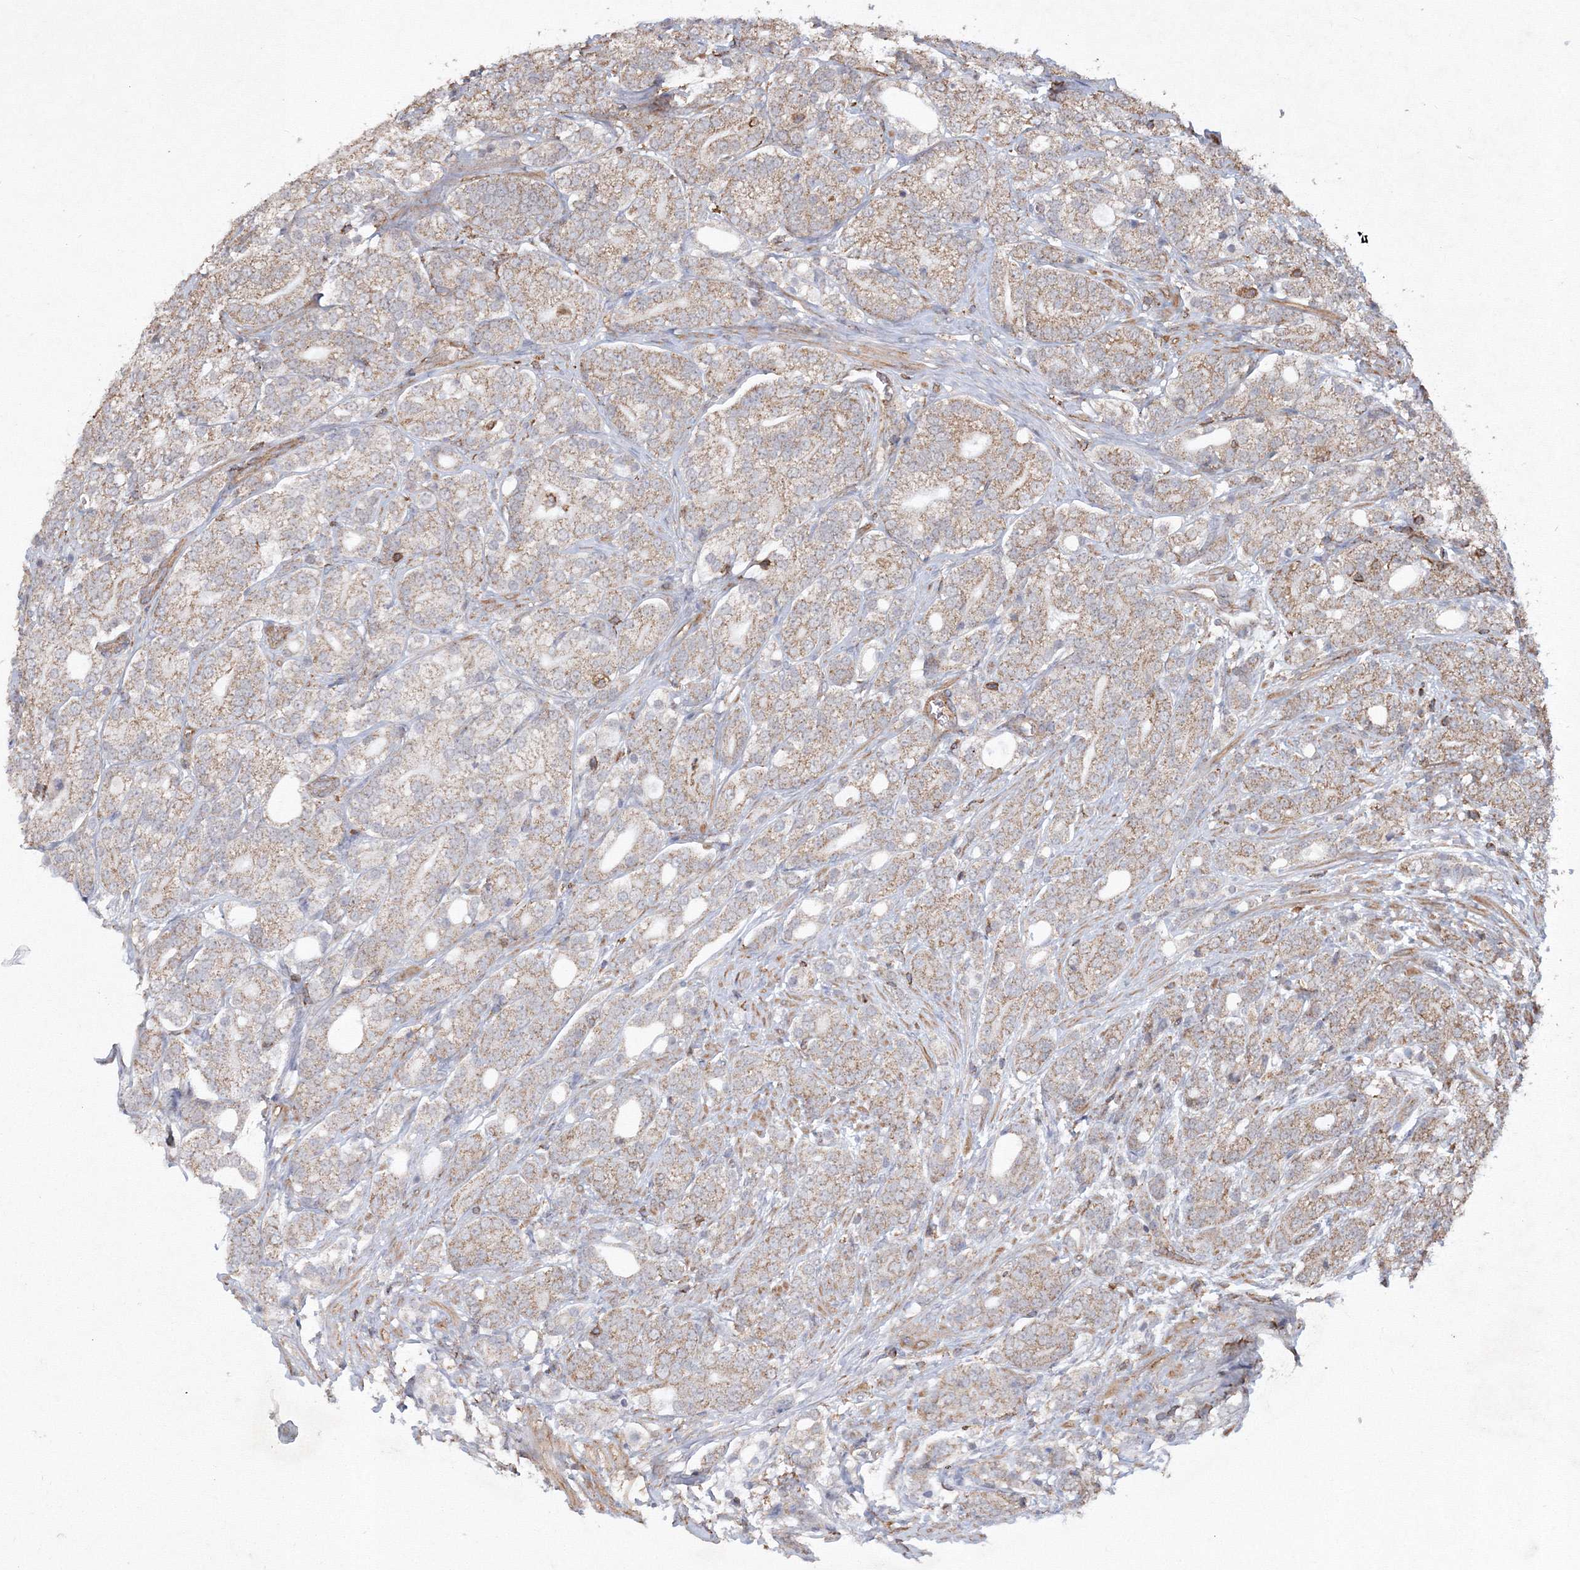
{"staining": {"intensity": "weak", "quantity": ">75%", "location": "cytoplasmic/membranous"}, "tissue": "prostate cancer", "cell_type": "Tumor cells", "image_type": "cancer", "snomed": [{"axis": "morphology", "description": "Adenocarcinoma, High grade"}, {"axis": "topography", "description": "Prostate"}], "caption": "Human prostate cancer stained with a protein marker exhibits weak staining in tumor cells.", "gene": "TMEM139", "patient": {"sex": "male", "age": 57}}